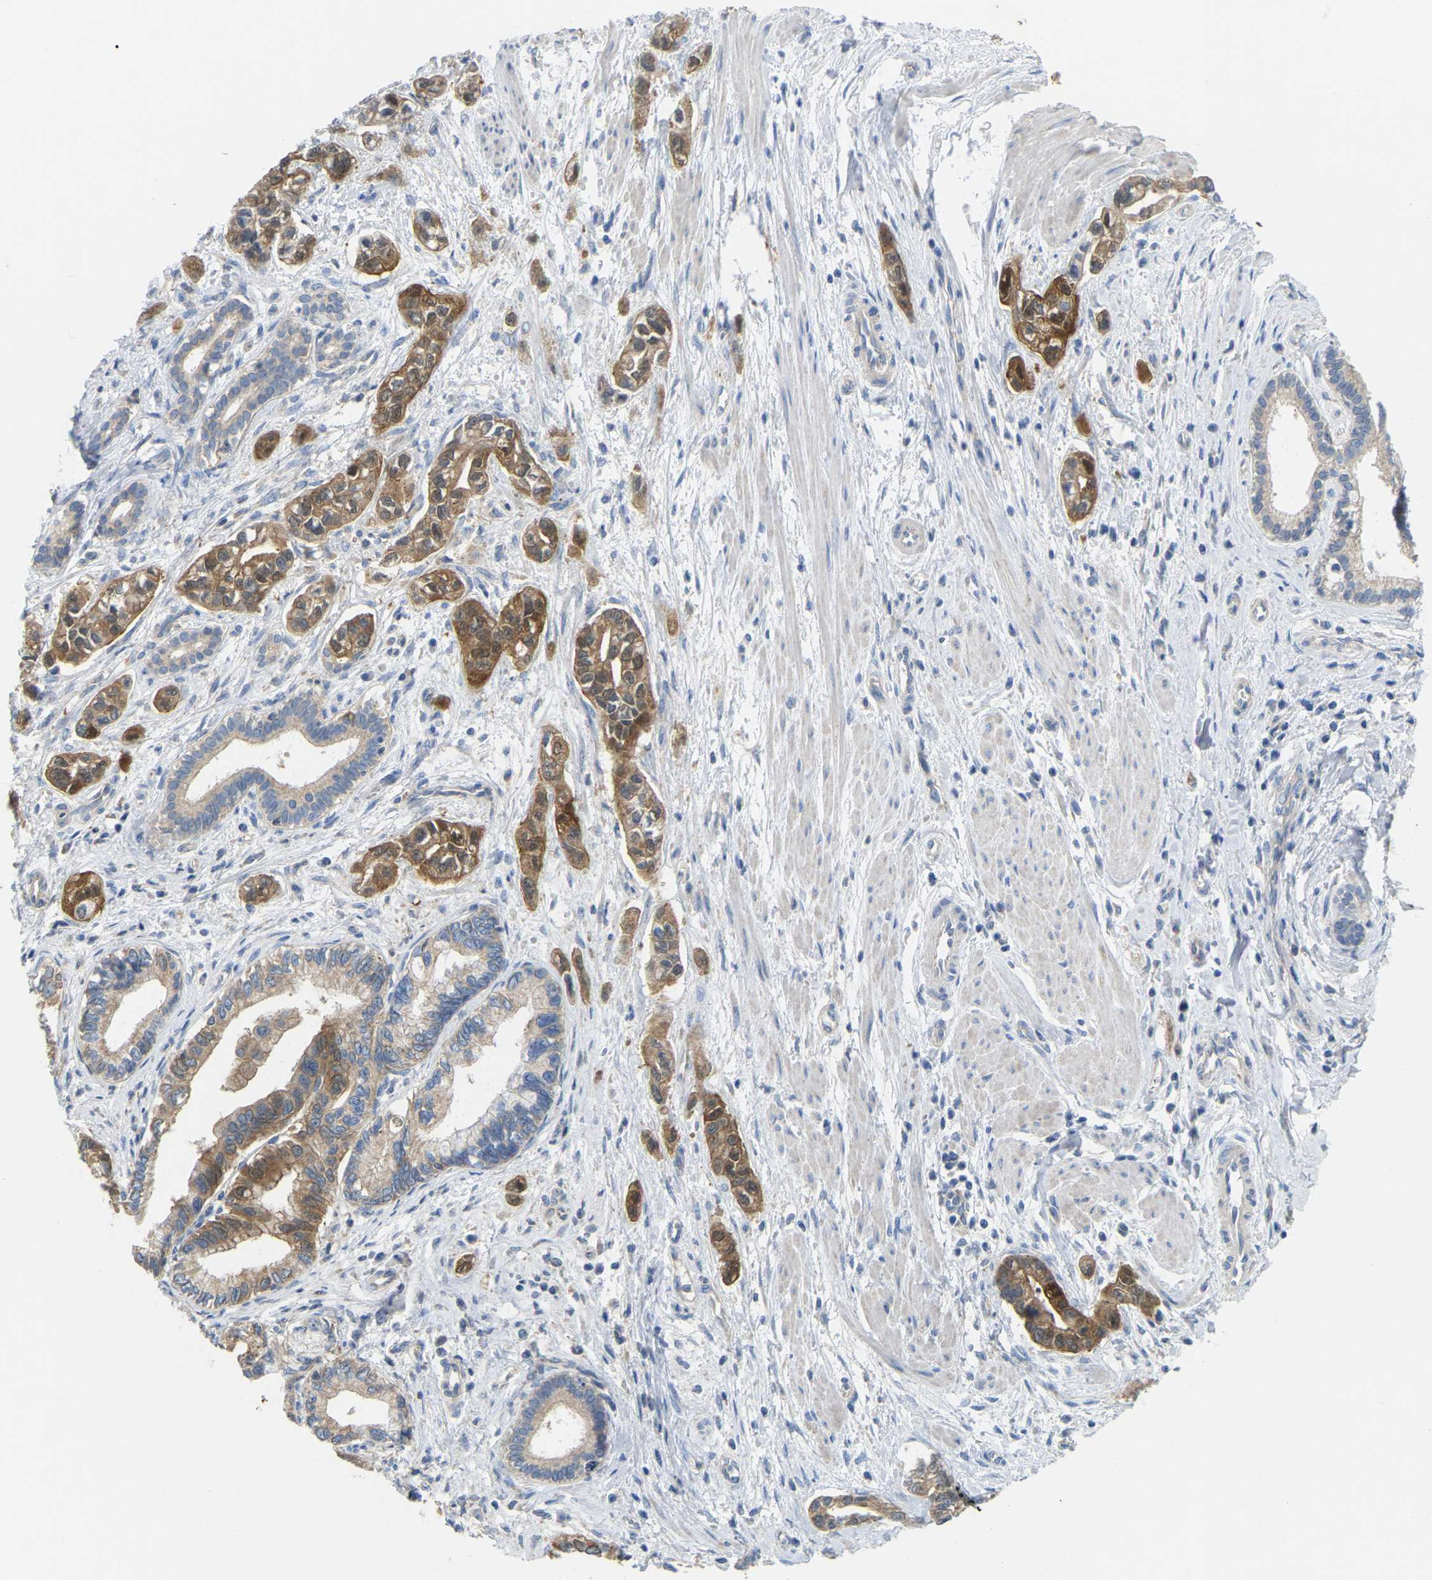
{"staining": {"intensity": "moderate", "quantity": ">75%", "location": "cytoplasmic/membranous"}, "tissue": "pancreatic cancer", "cell_type": "Tumor cells", "image_type": "cancer", "snomed": [{"axis": "morphology", "description": "Adenocarcinoma, NOS"}, {"axis": "topography", "description": "Pancreas"}], "caption": "Human pancreatic cancer (adenocarcinoma) stained with a brown dye shows moderate cytoplasmic/membranous positive staining in approximately >75% of tumor cells.", "gene": "SERPINB5", "patient": {"sex": "male", "age": 74}}